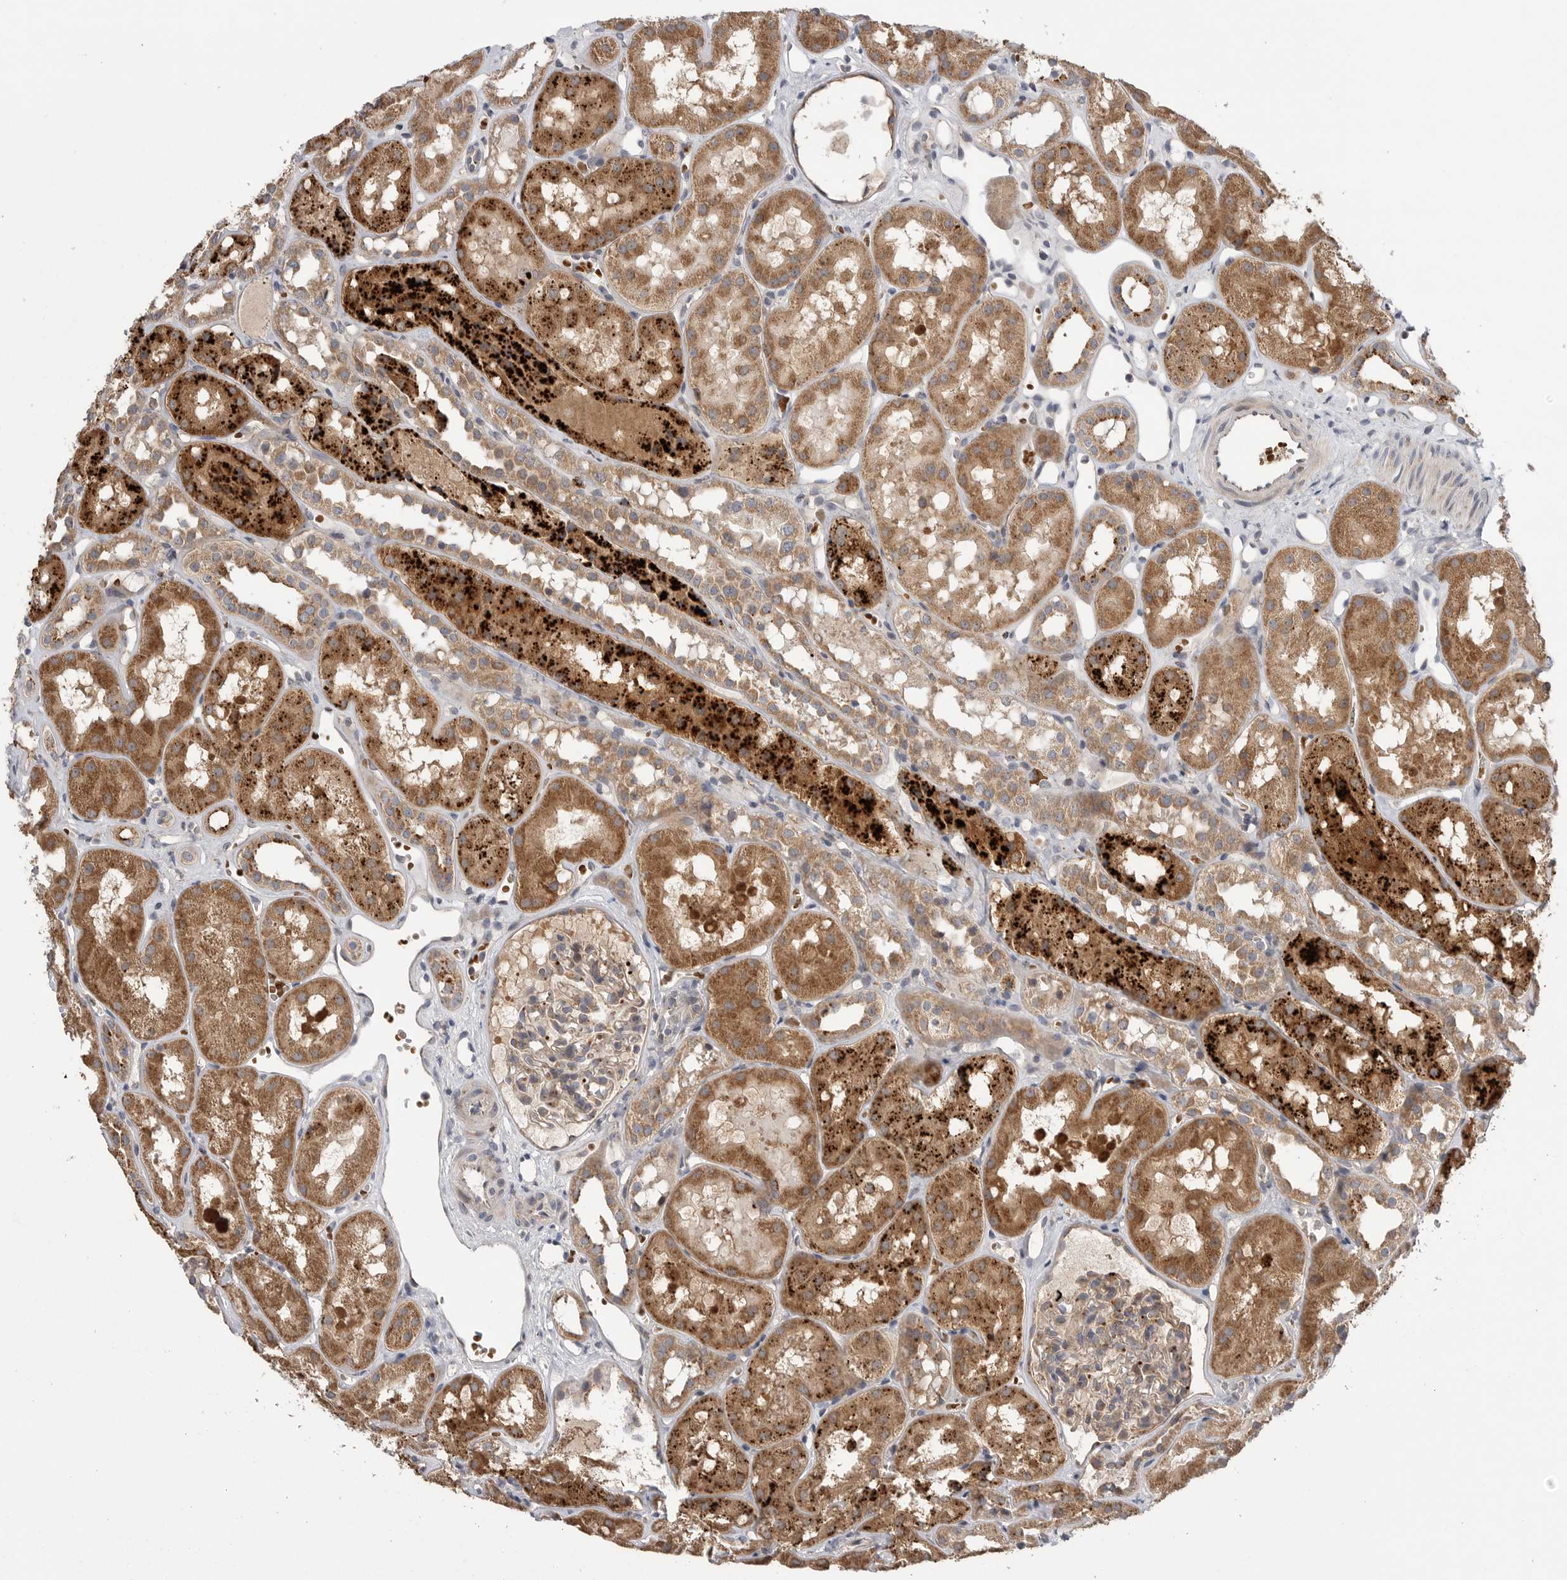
{"staining": {"intensity": "moderate", "quantity": "<25%", "location": "cytoplasmic/membranous"}, "tissue": "kidney", "cell_type": "Cells in glomeruli", "image_type": "normal", "snomed": [{"axis": "morphology", "description": "Normal tissue, NOS"}, {"axis": "topography", "description": "Kidney"}], "caption": "Immunohistochemistry of normal kidney exhibits low levels of moderate cytoplasmic/membranous positivity in about <25% of cells in glomeruli. The protein is stained brown, and the nuclei are stained in blue (DAB (3,3'-diaminobenzidine) IHC with brightfield microscopy, high magnification).", "gene": "GALNS", "patient": {"sex": "male", "age": 16}}